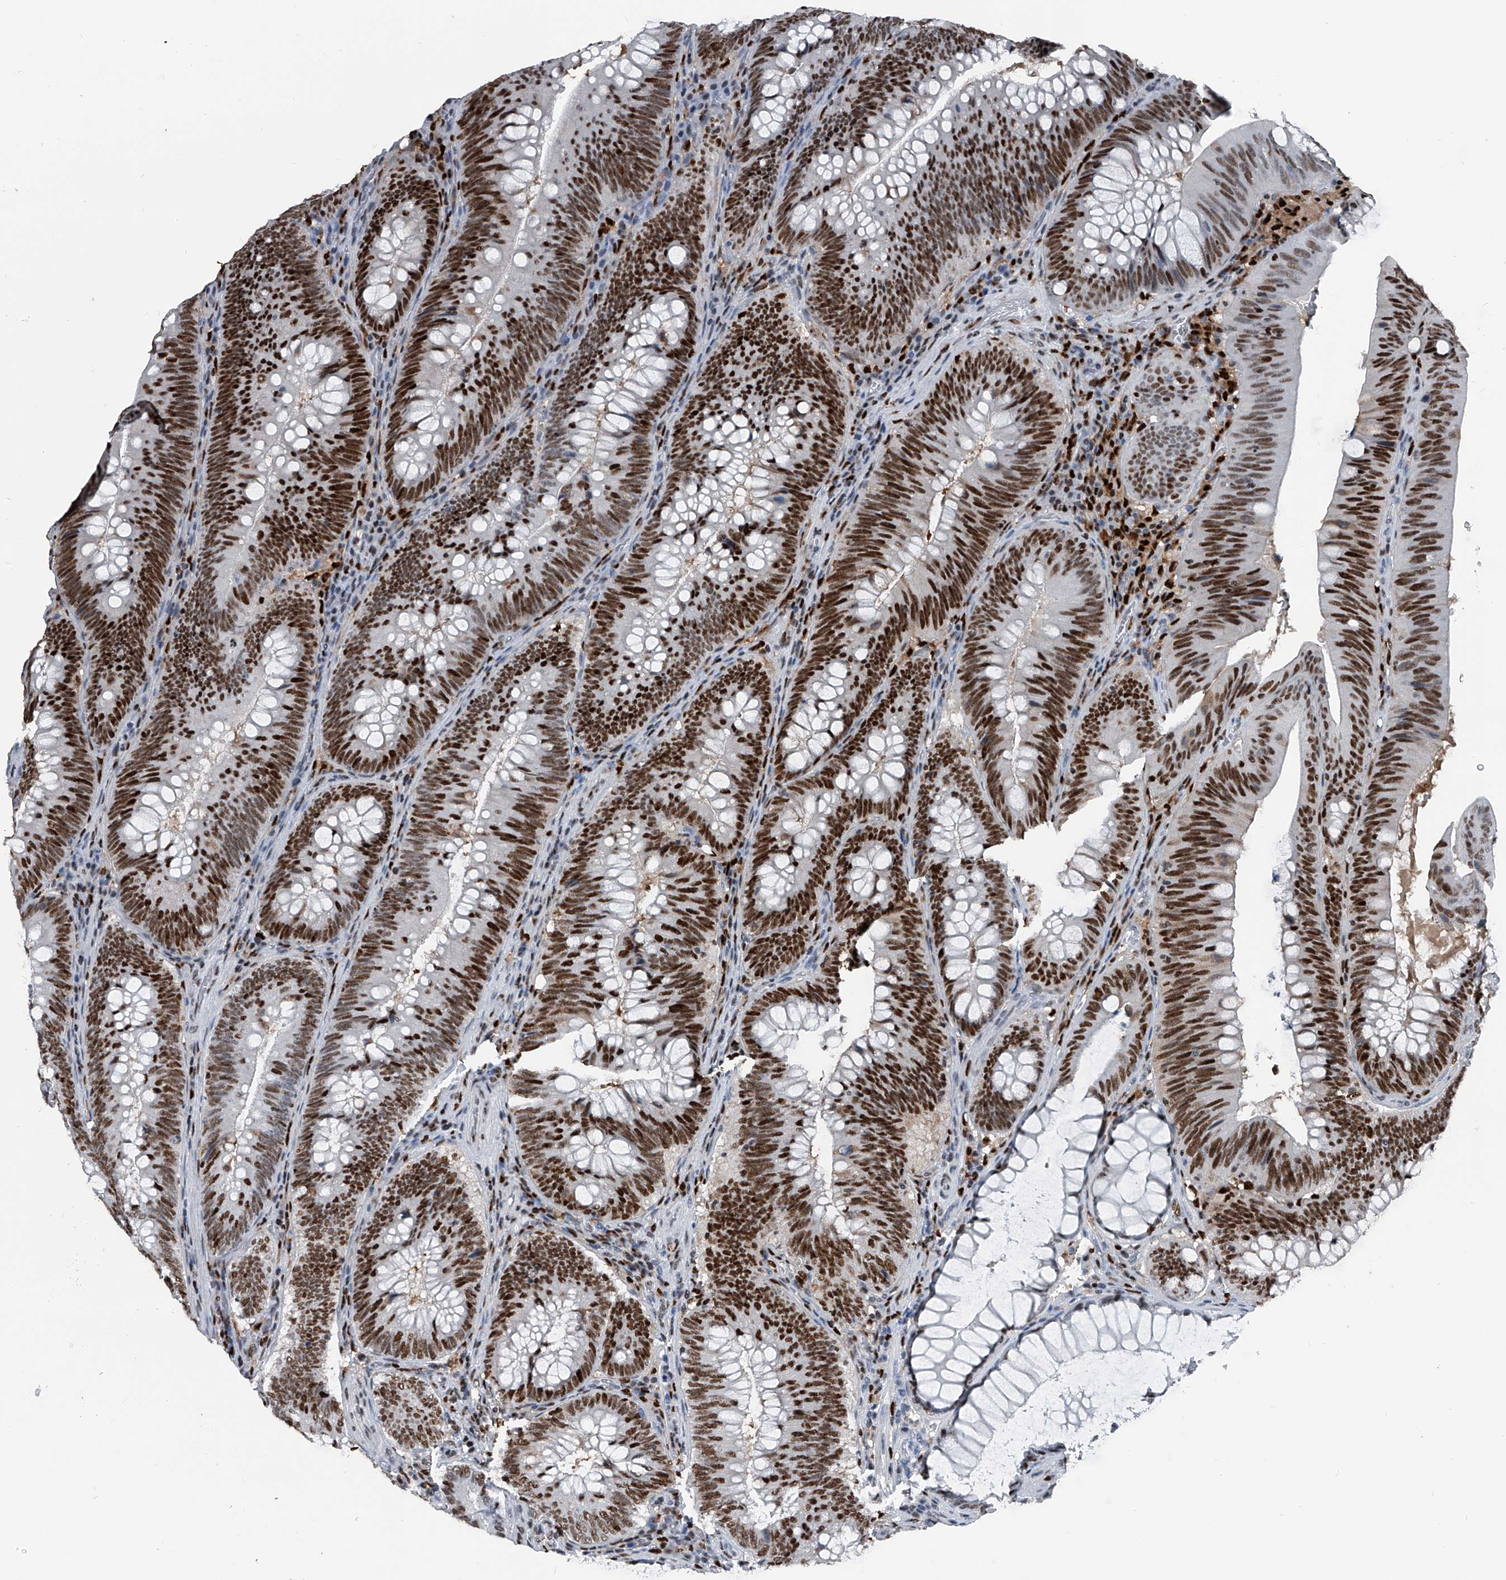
{"staining": {"intensity": "moderate", "quantity": ">75%", "location": "nuclear"}, "tissue": "colorectal cancer", "cell_type": "Tumor cells", "image_type": "cancer", "snomed": [{"axis": "morphology", "description": "Normal tissue, NOS"}, {"axis": "topography", "description": "Colon"}], "caption": "There is medium levels of moderate nuclear staining in tumor cells of colorectal cancer, as demonstrated by immunohistochemical staining (brown color).", "gene": "FKBP5", "patient": {"sex": "female", "age": 82}}